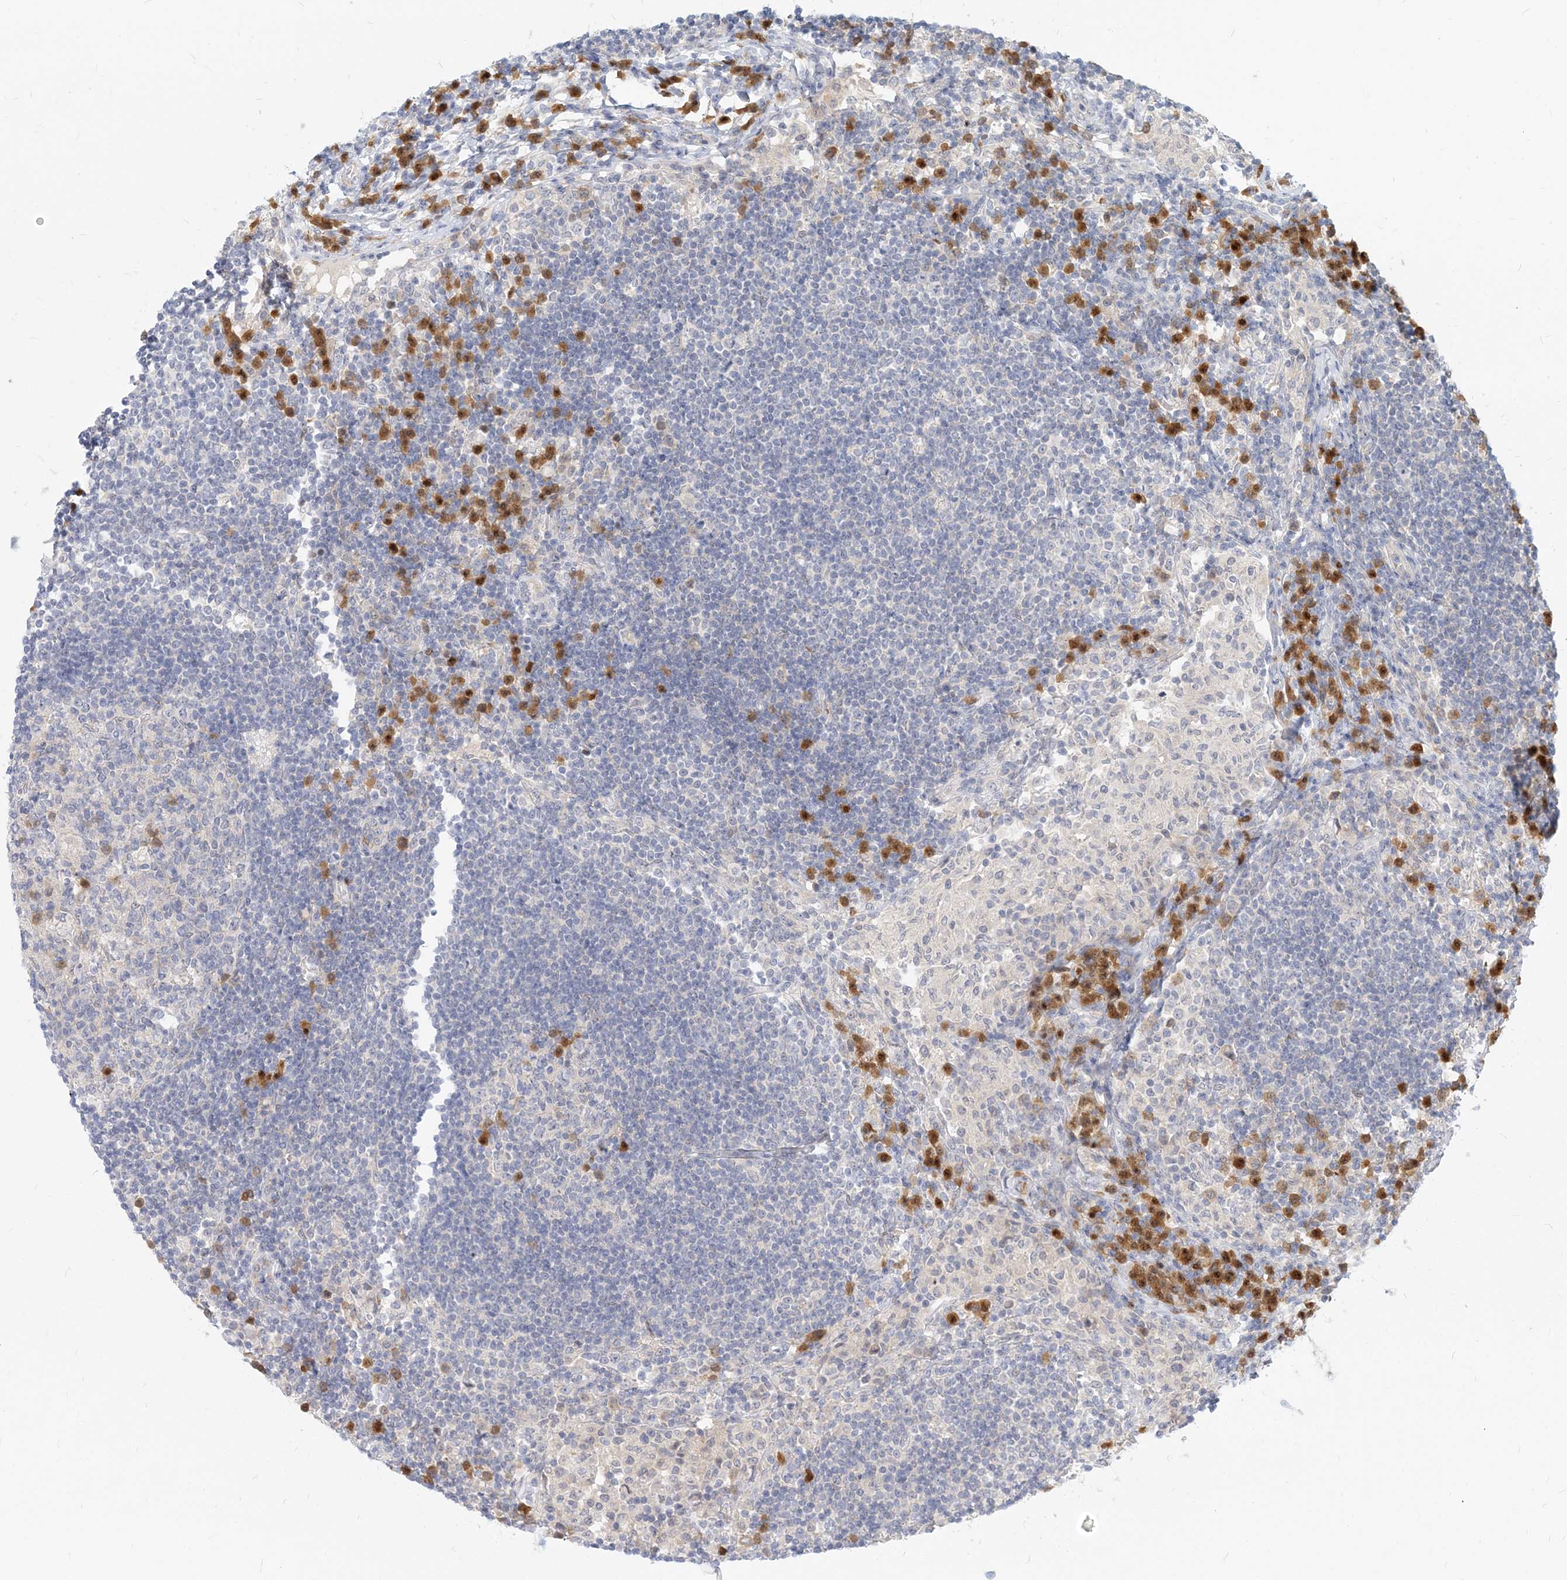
{"staining": {"intensity": "negative", "quantity": "none", "location": "none"}, "tissue": "lymph node", "cell_type": "Germinal center cells", "image_type": "normal", "snomed": [{"axis": "morphology", "description": "Normal tissue, NOS"}, {"axis": "topography", "description": "Lymph node"}], "caption": "The histopathology image displays no significant expression in germinal center cells of lymph node. Nuclei are stained in blue.", "gene": "GMPPA", "patient": {"sex": "female", "age": 53}}